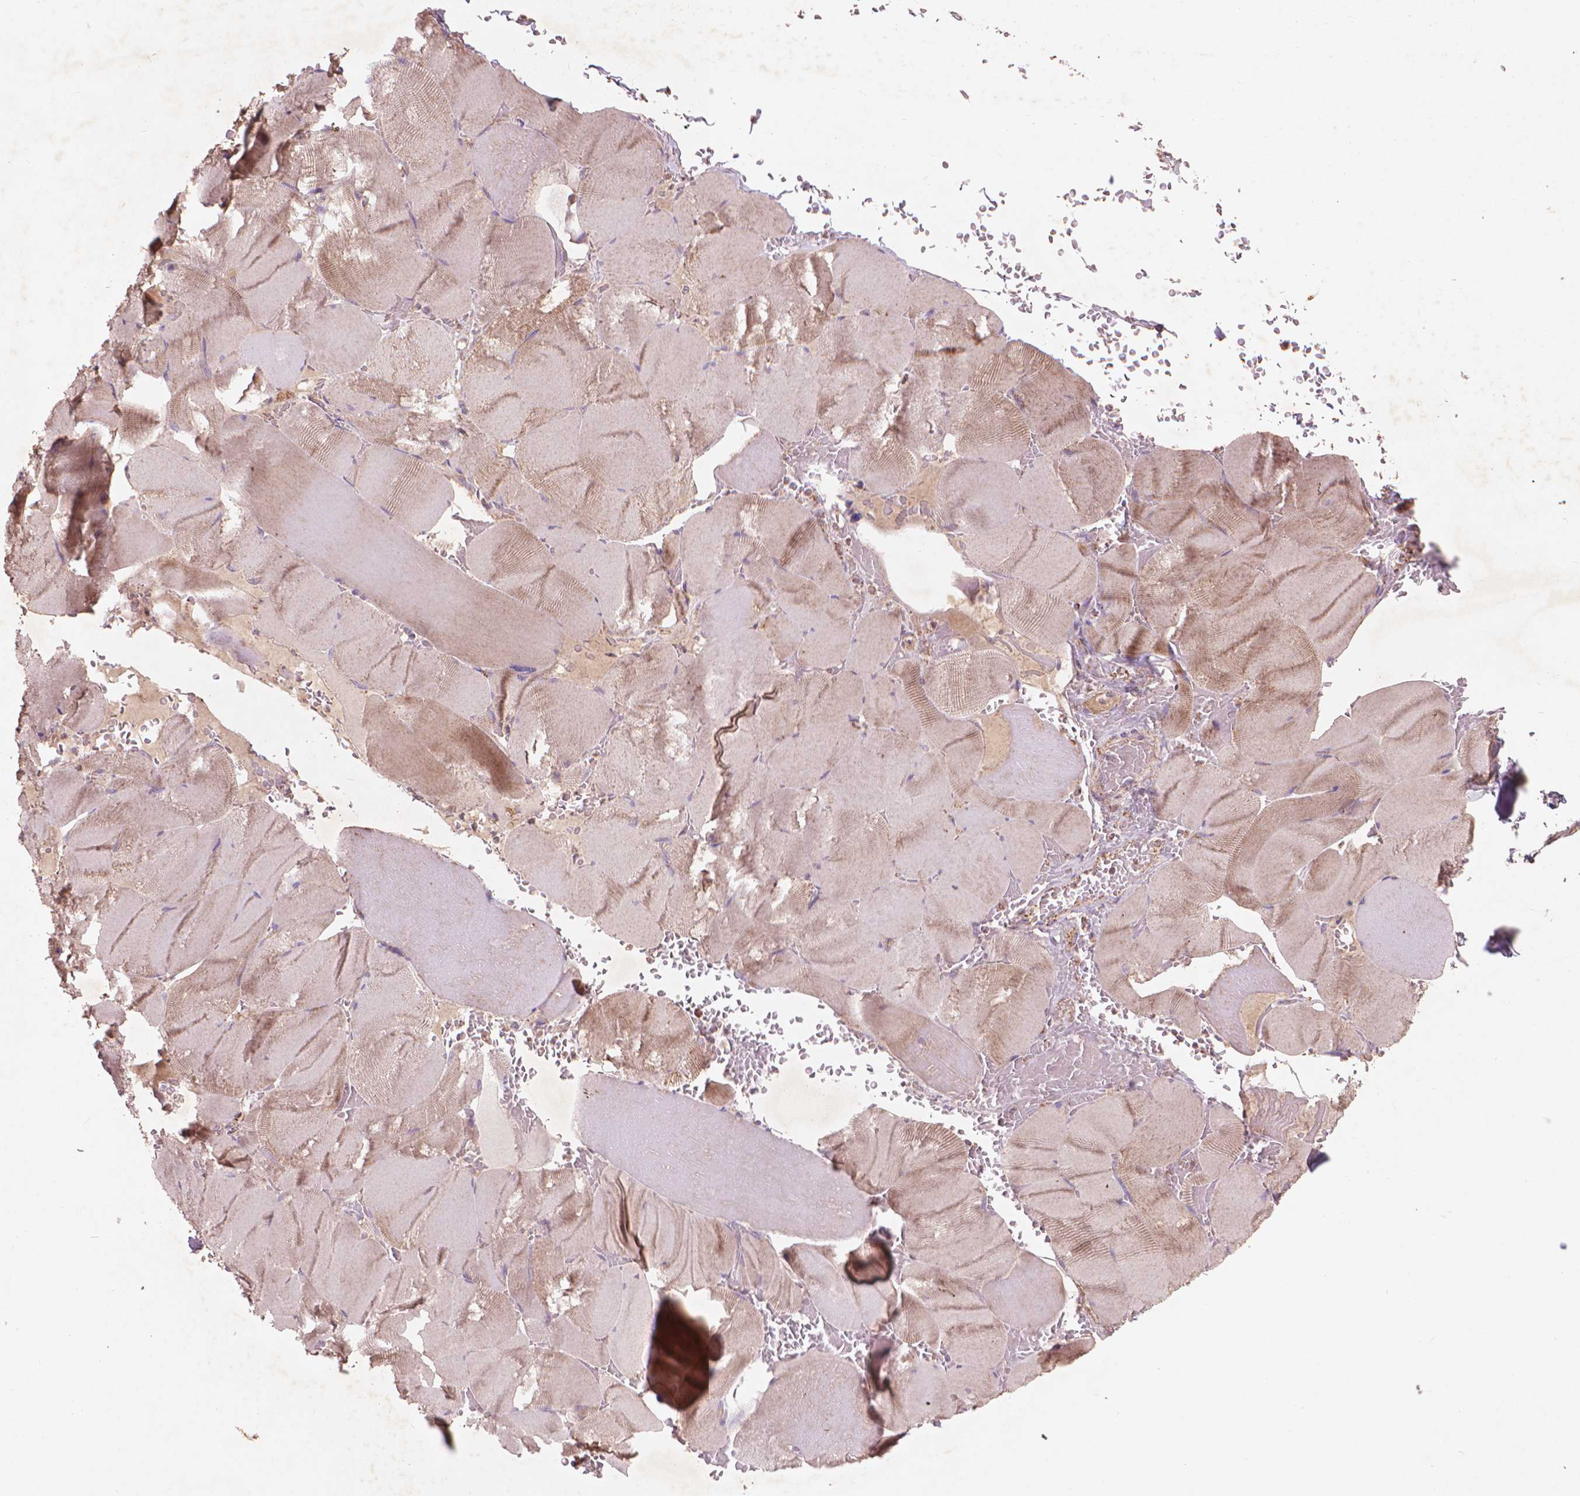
{"staining": {"intensity": "weak", "quantity": "25%-75%", "location": "cytoplasmic/membranous"}, "tissue": "skeletal muscle", "cell_type": "Myocytes", "image_type": "normal", "snomed": [{"axis": "morphology", "description": "Normal tissue, NOS"}, {"axis": "topography", "description": "Skeletal muscle"}], "caption": "Immunohistochemical staining of benign human skeletal muscle displays 25%-75% levels of weak cytoplasmic/membranous protein staining in about 25%-75% of myocytes.", "gene": "NLRX1", "patient": {"sex": "male", "age": 56}}